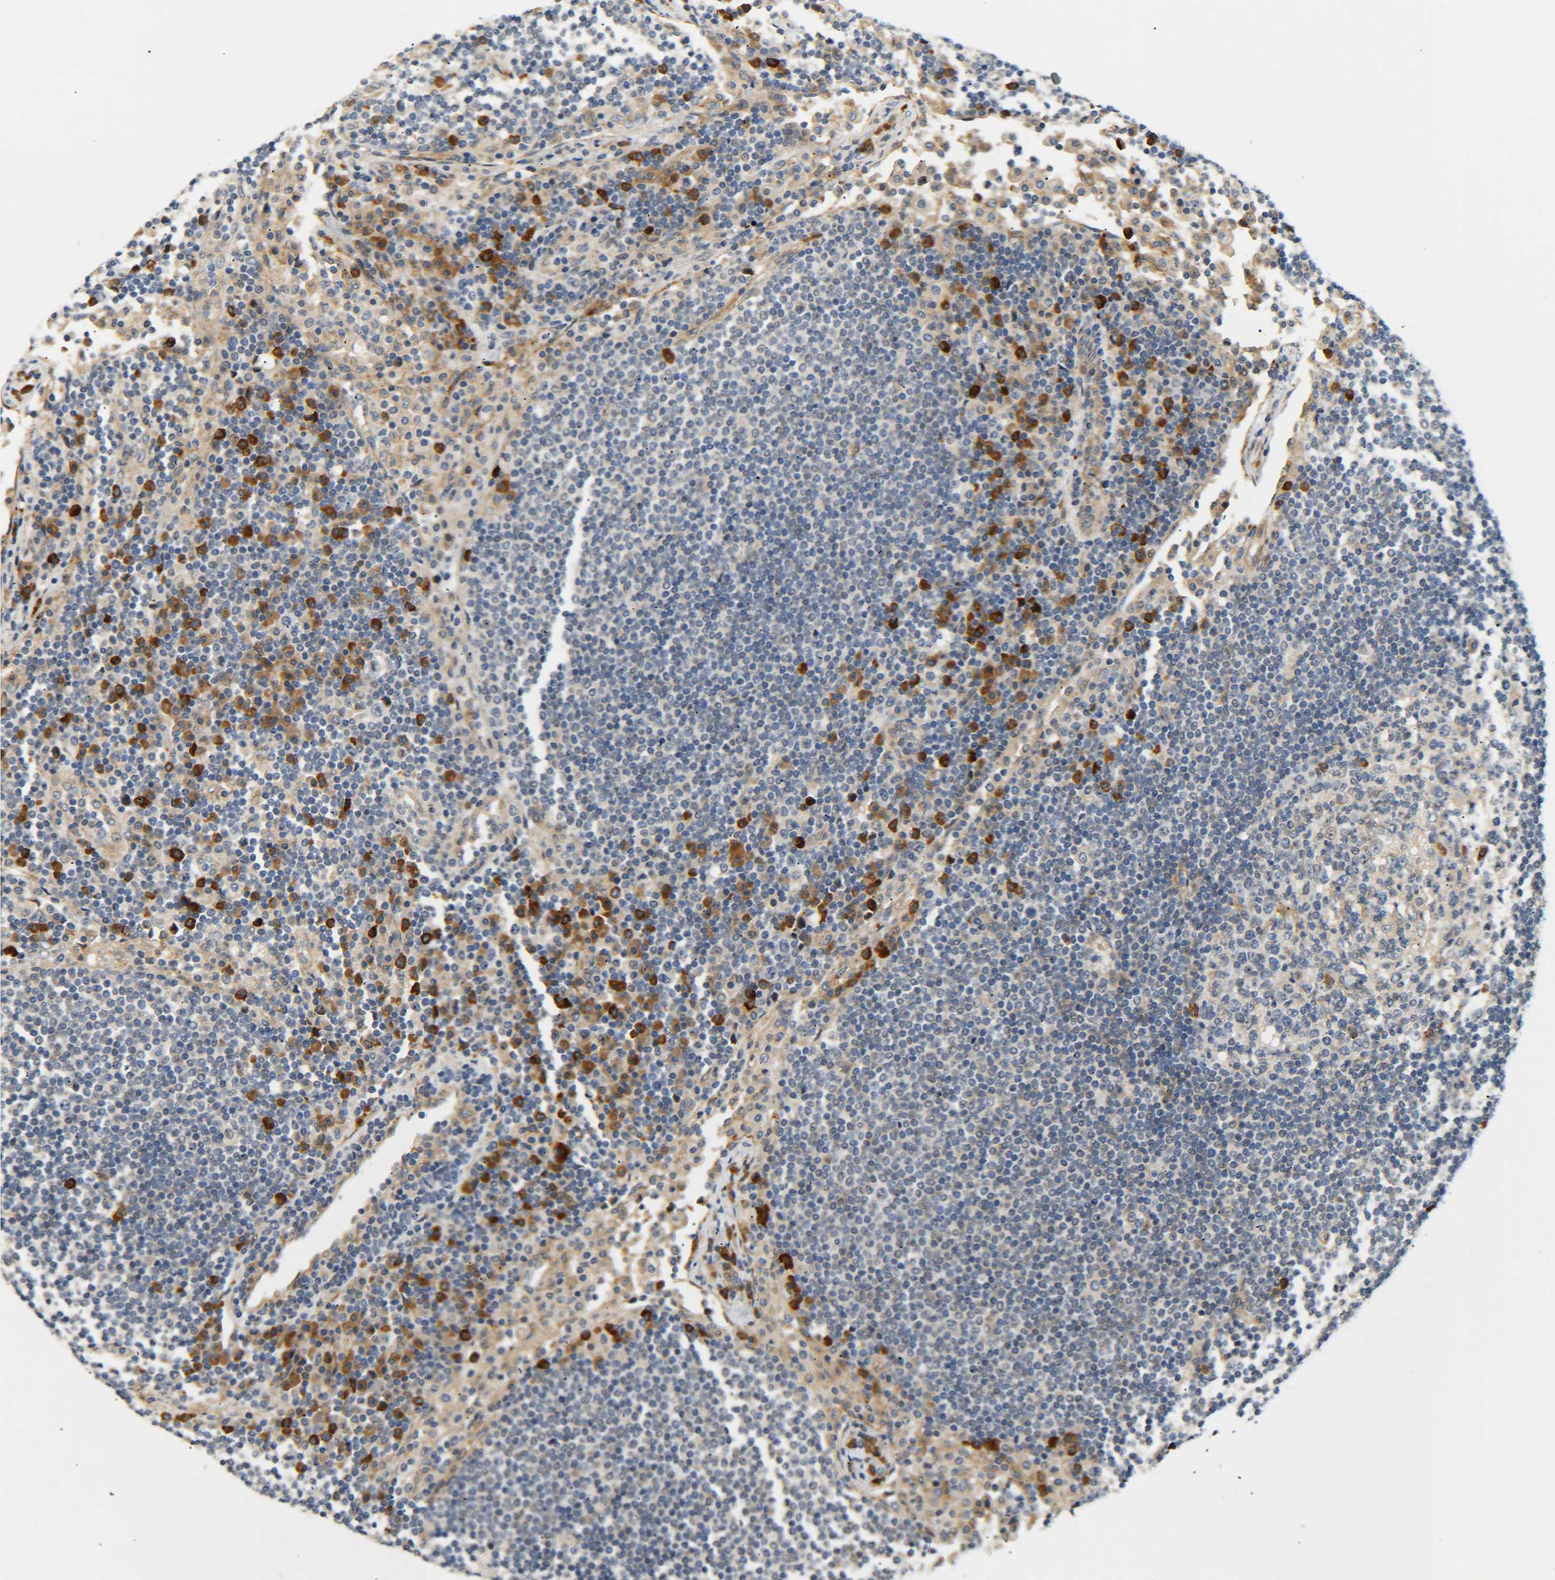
{"staining": {"intensity": "strong", "quantity": "<25%", "location": "cytoplasmic/membranous"}, "tissue": "lymph node", "cell_type": "Germinal center cells", "image_type": "normal", "snomed": [{"axis": "morphology", "description": "Normal tissue, NOS"}, {"axis": "topography", "description": "Lymph node"}], "caption": "An image of lymph node stained for a protein displays strong cytoplasmic/membranous brown staining in germinal center cells. (DAB IHC with brightfield microscopy, high magnification).", "gene": "MEIS1", "patient": {"sex": "female", "age": 53}}